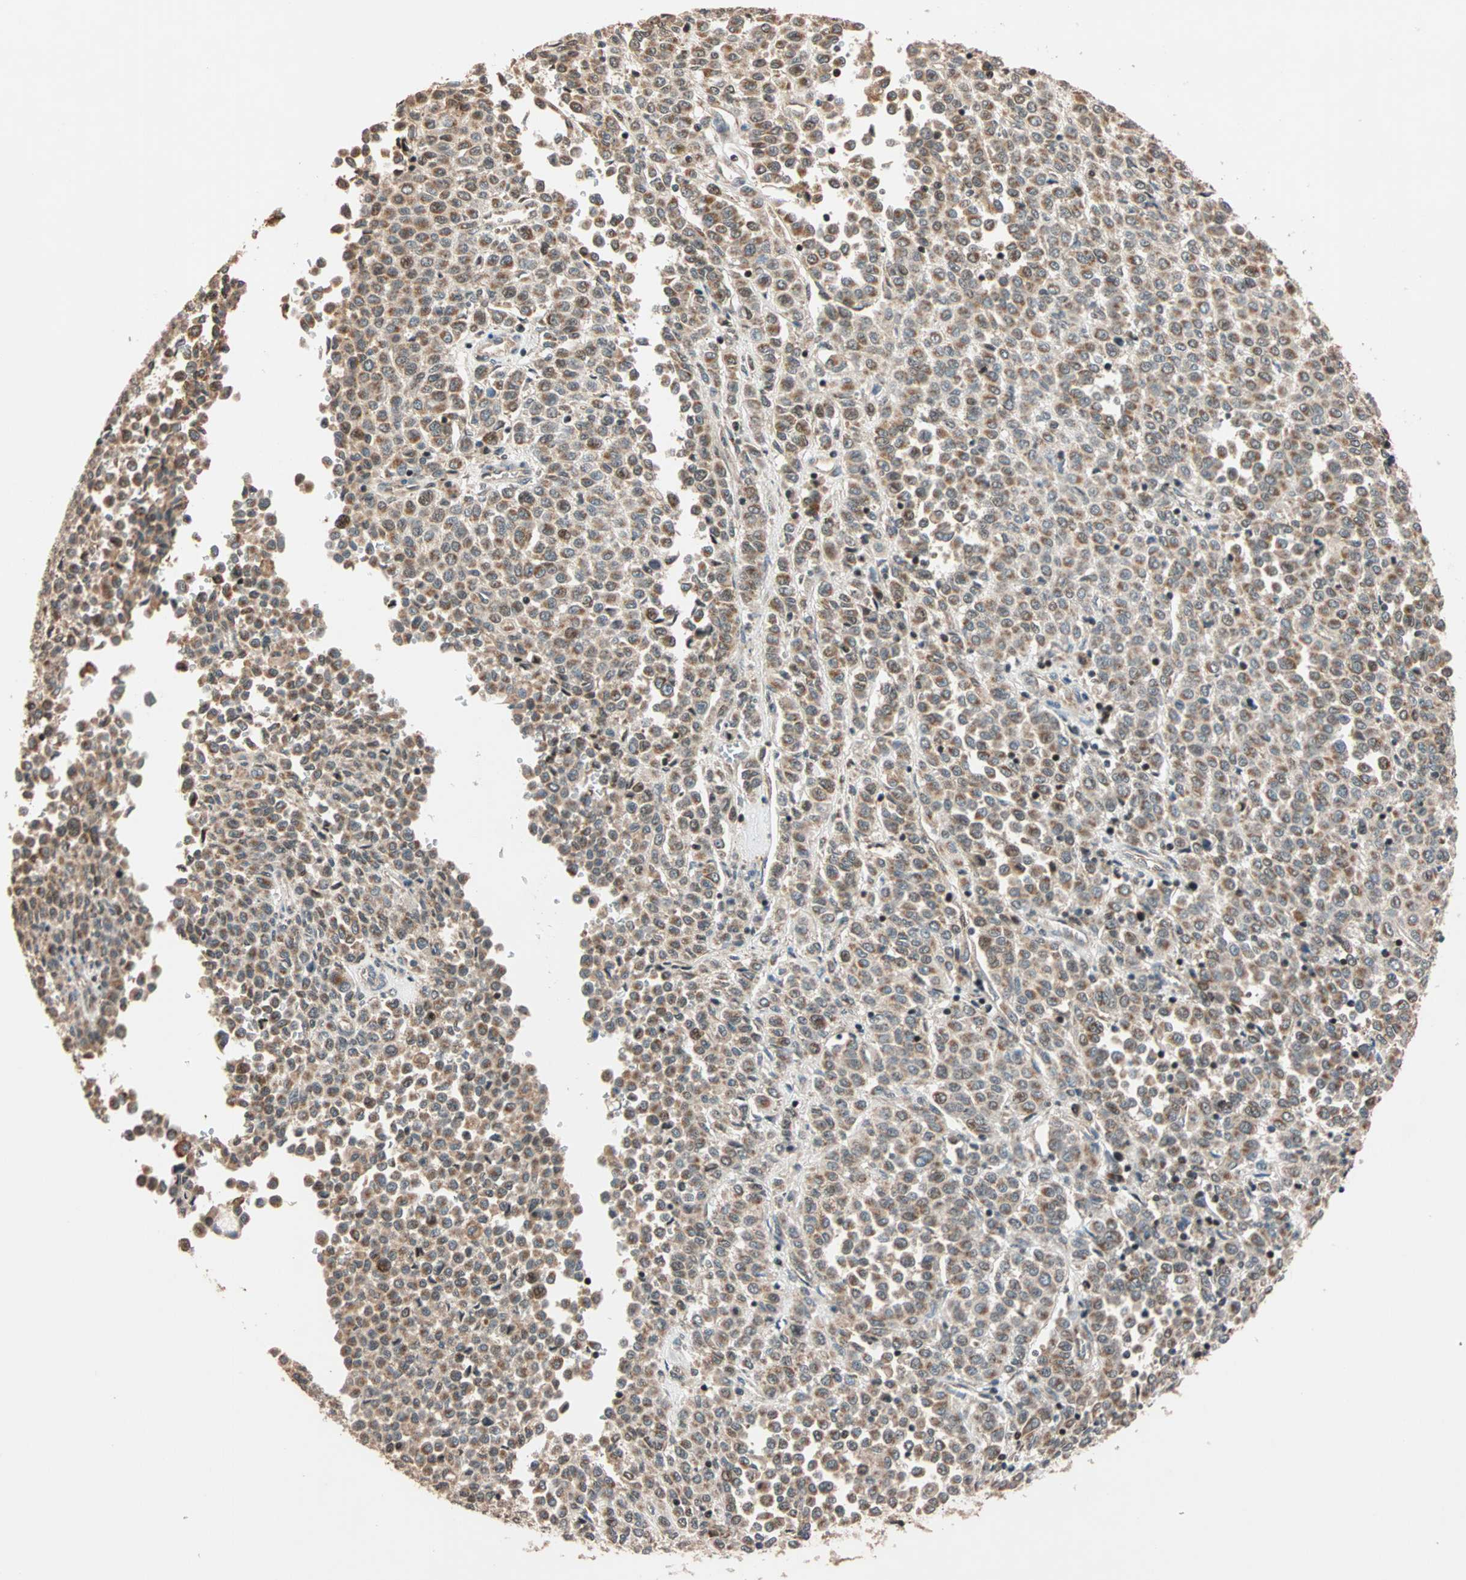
{"staining": {"intensity": "moderate", "quantity": ">75%", "location": "cytoplasmic/membranous"}, "tissue": "melanoma", "cell_type": "Tumor cells", "image_type": "cancer", "snomed": [{"axis": "morphology", "description": "Malignant melanoma, Metastatic site"}, {"axis": "topography", "description": "Pancreas"}], "caption": "Immunohistochemistry (IHC) (DAB (3,3'-diaminobenzidine)) staining of melanoma displays moderate cytoplasmic/membranous protein positivity in about >75% of tumor cells. The staining is performed using DAB (3,3'-diaminobenzidine) brown chromogen to label protein expression. The nuclei are counter-stained blue using hematoxylin.", "gene": "HECW1", "patient": {"sex": "female", "age": 30}}